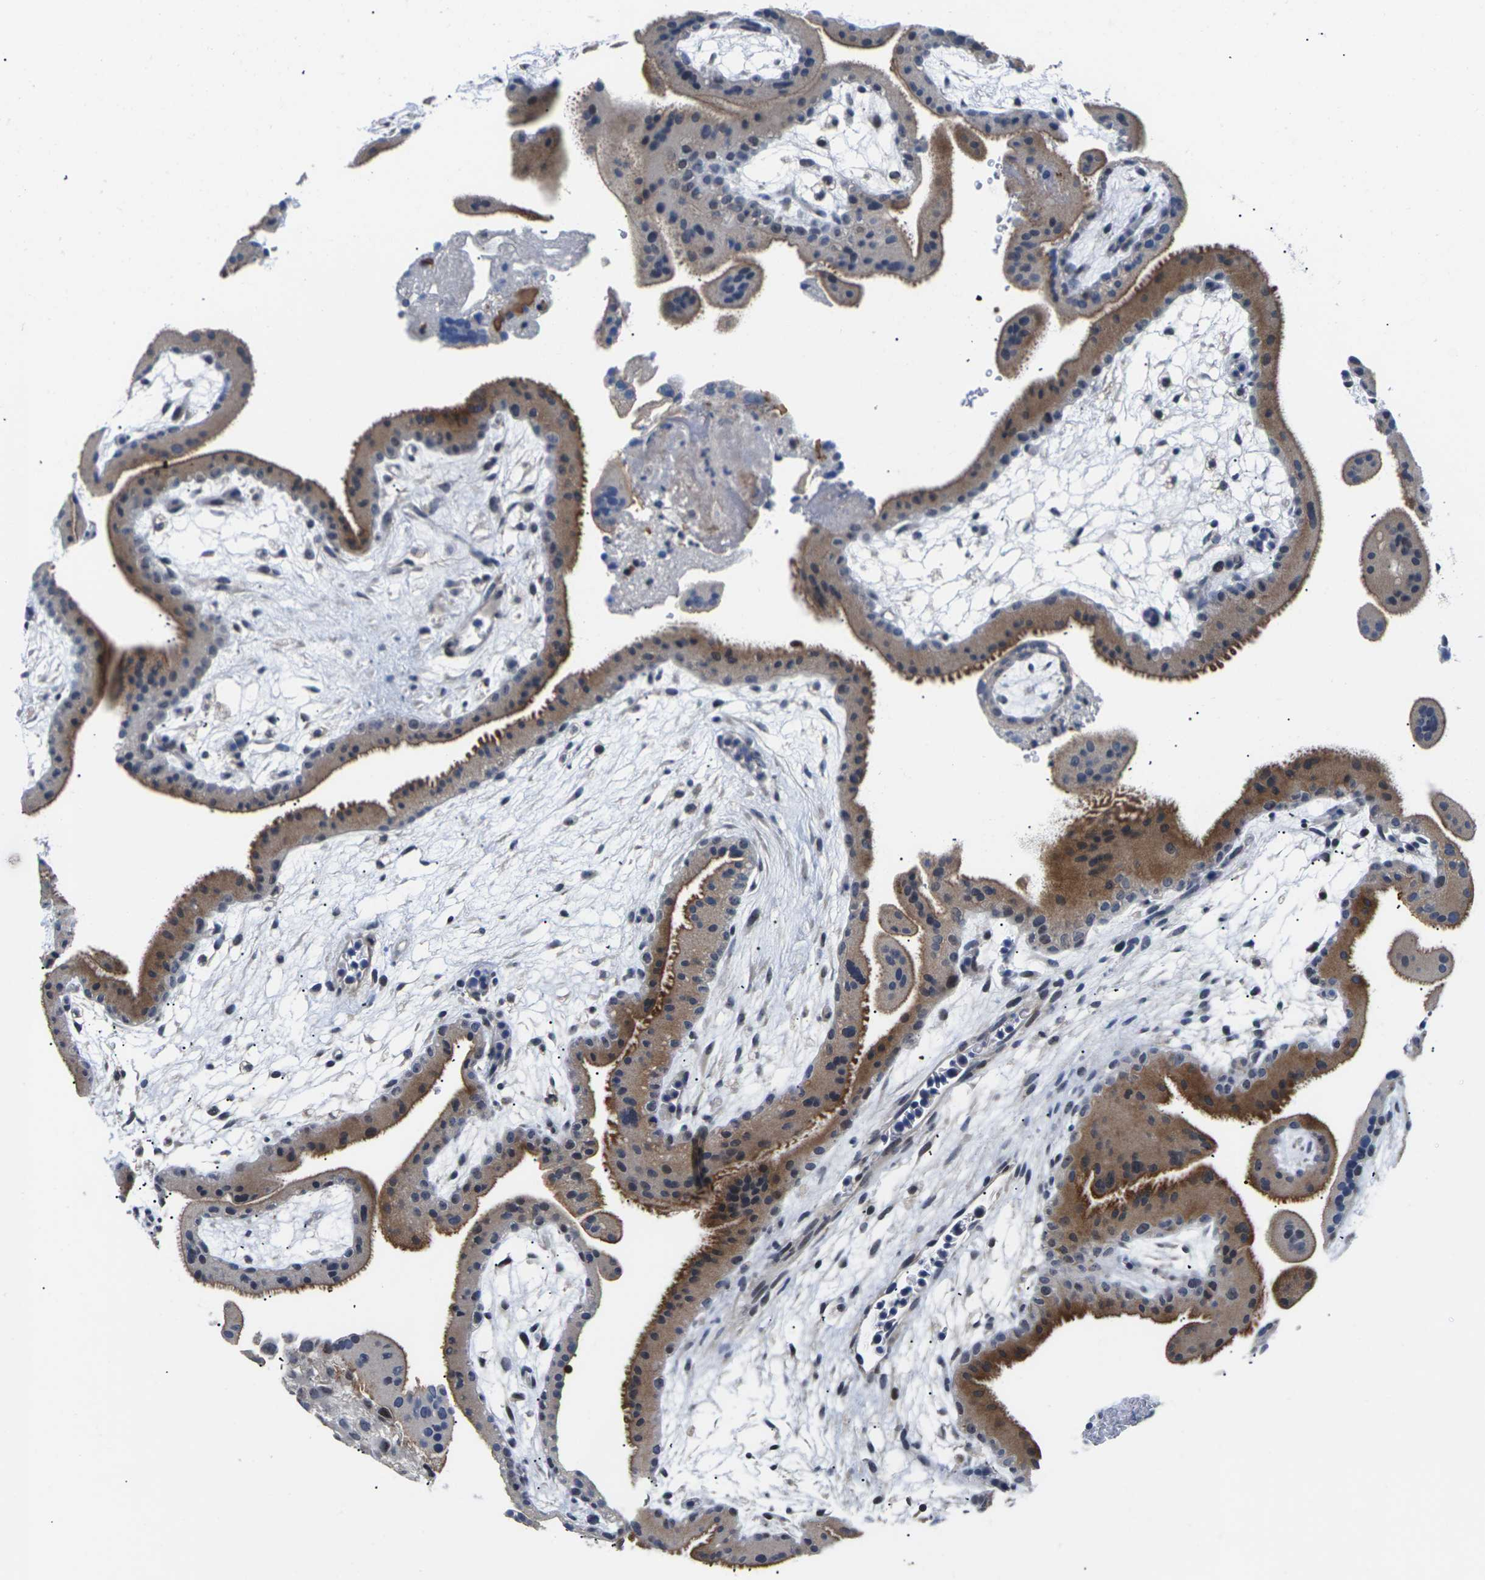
{"staining": {"intensity": "moderate", "quantity": "25%-75%", "location": "cytoplasmic/membranous"}, "tissue": "placenta", "cell_type": "Trophoblastic cells", "image_type": "normal", "snomed": [{"axis": "morphology", "description": "Normal tissue, NOS"}, {"axis": "topography", "description": "Placenta"}], "caption": "Immunohistochemical staining of normal placenta shows 25%-75% levels of moderate cytoplasmic/membranous protein positivity in approximately 25%-75% of trophoblastic cells.", "gene": "ST6GAL2", "patient": {"sex": "female", "age": 19}}